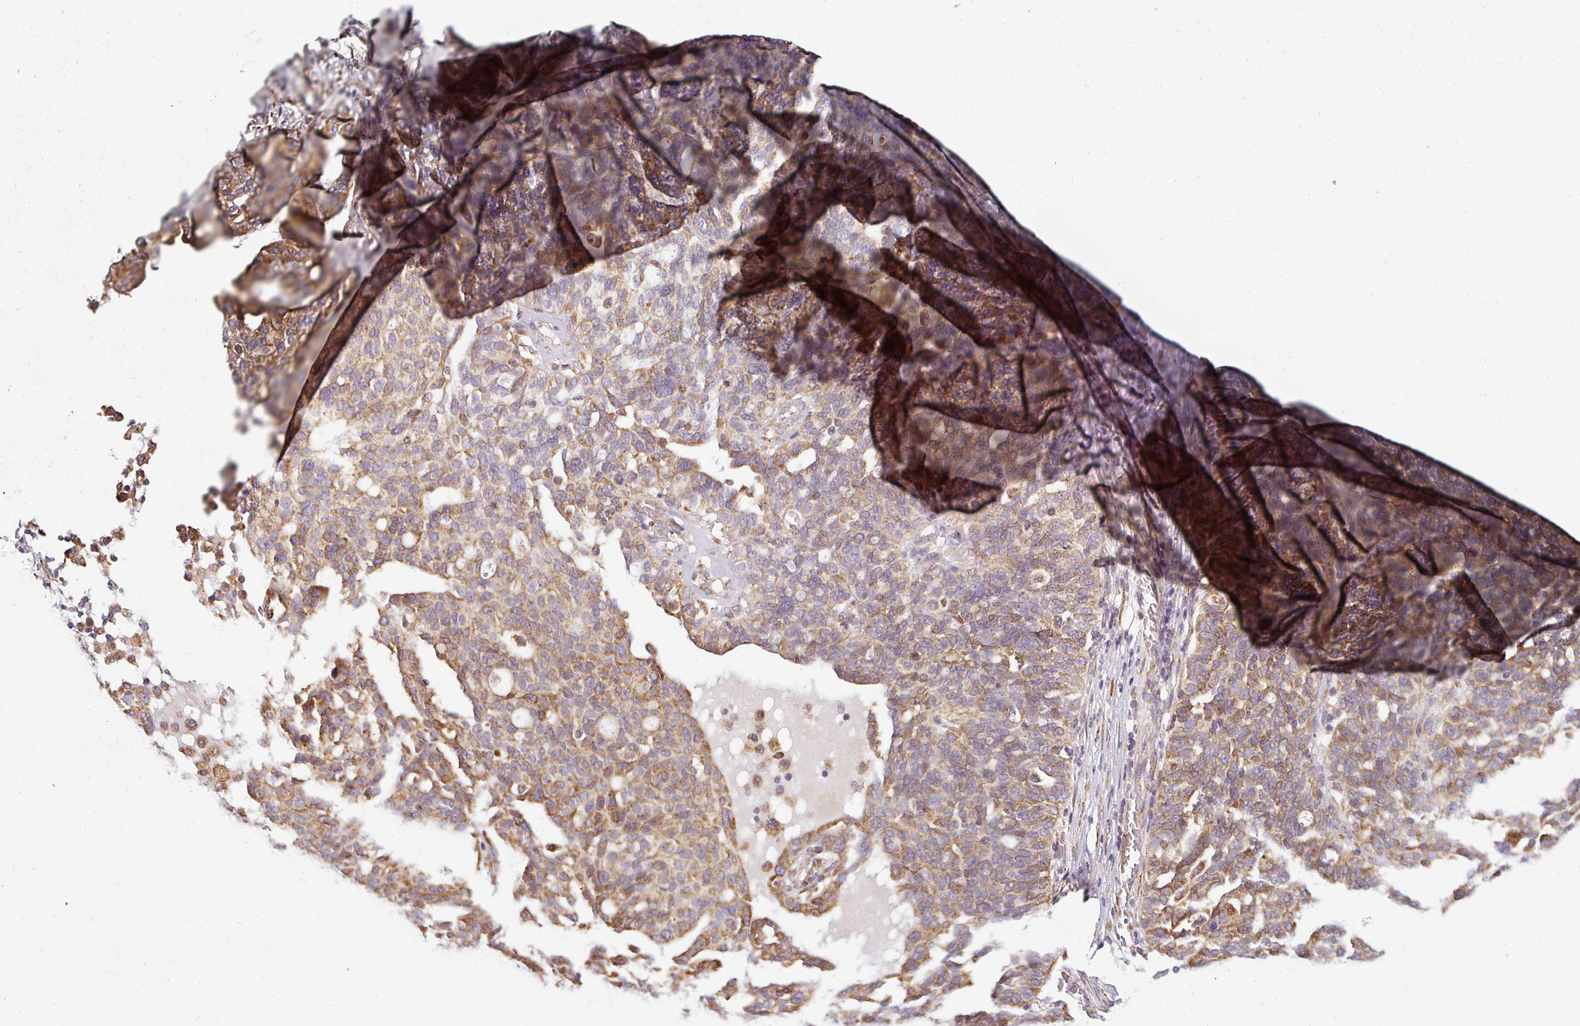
{"staining": {"intensity": "moderate", "quantity": ">75%", "location": "cytoplasmic/membranous"}, "tissue": "ovarian cancer", "cell_type": "Tumor cells", "image_type": "cancer", "snomed": [{"axis": "morphology", "description": "Cystadenocarcinoma, serous, NOS"}, {"axis": "topography", "description": "Ovary"}], "caption": "Brown immunohistochemical staining in human ovarian cancer (serous cystadenocarcinoma) displays moderate cytoplasmic/membranous positivity in about >75% of tumor cells.", "gene": "ANKRD18A", "patient": {"sex": "female", "age": 59}}